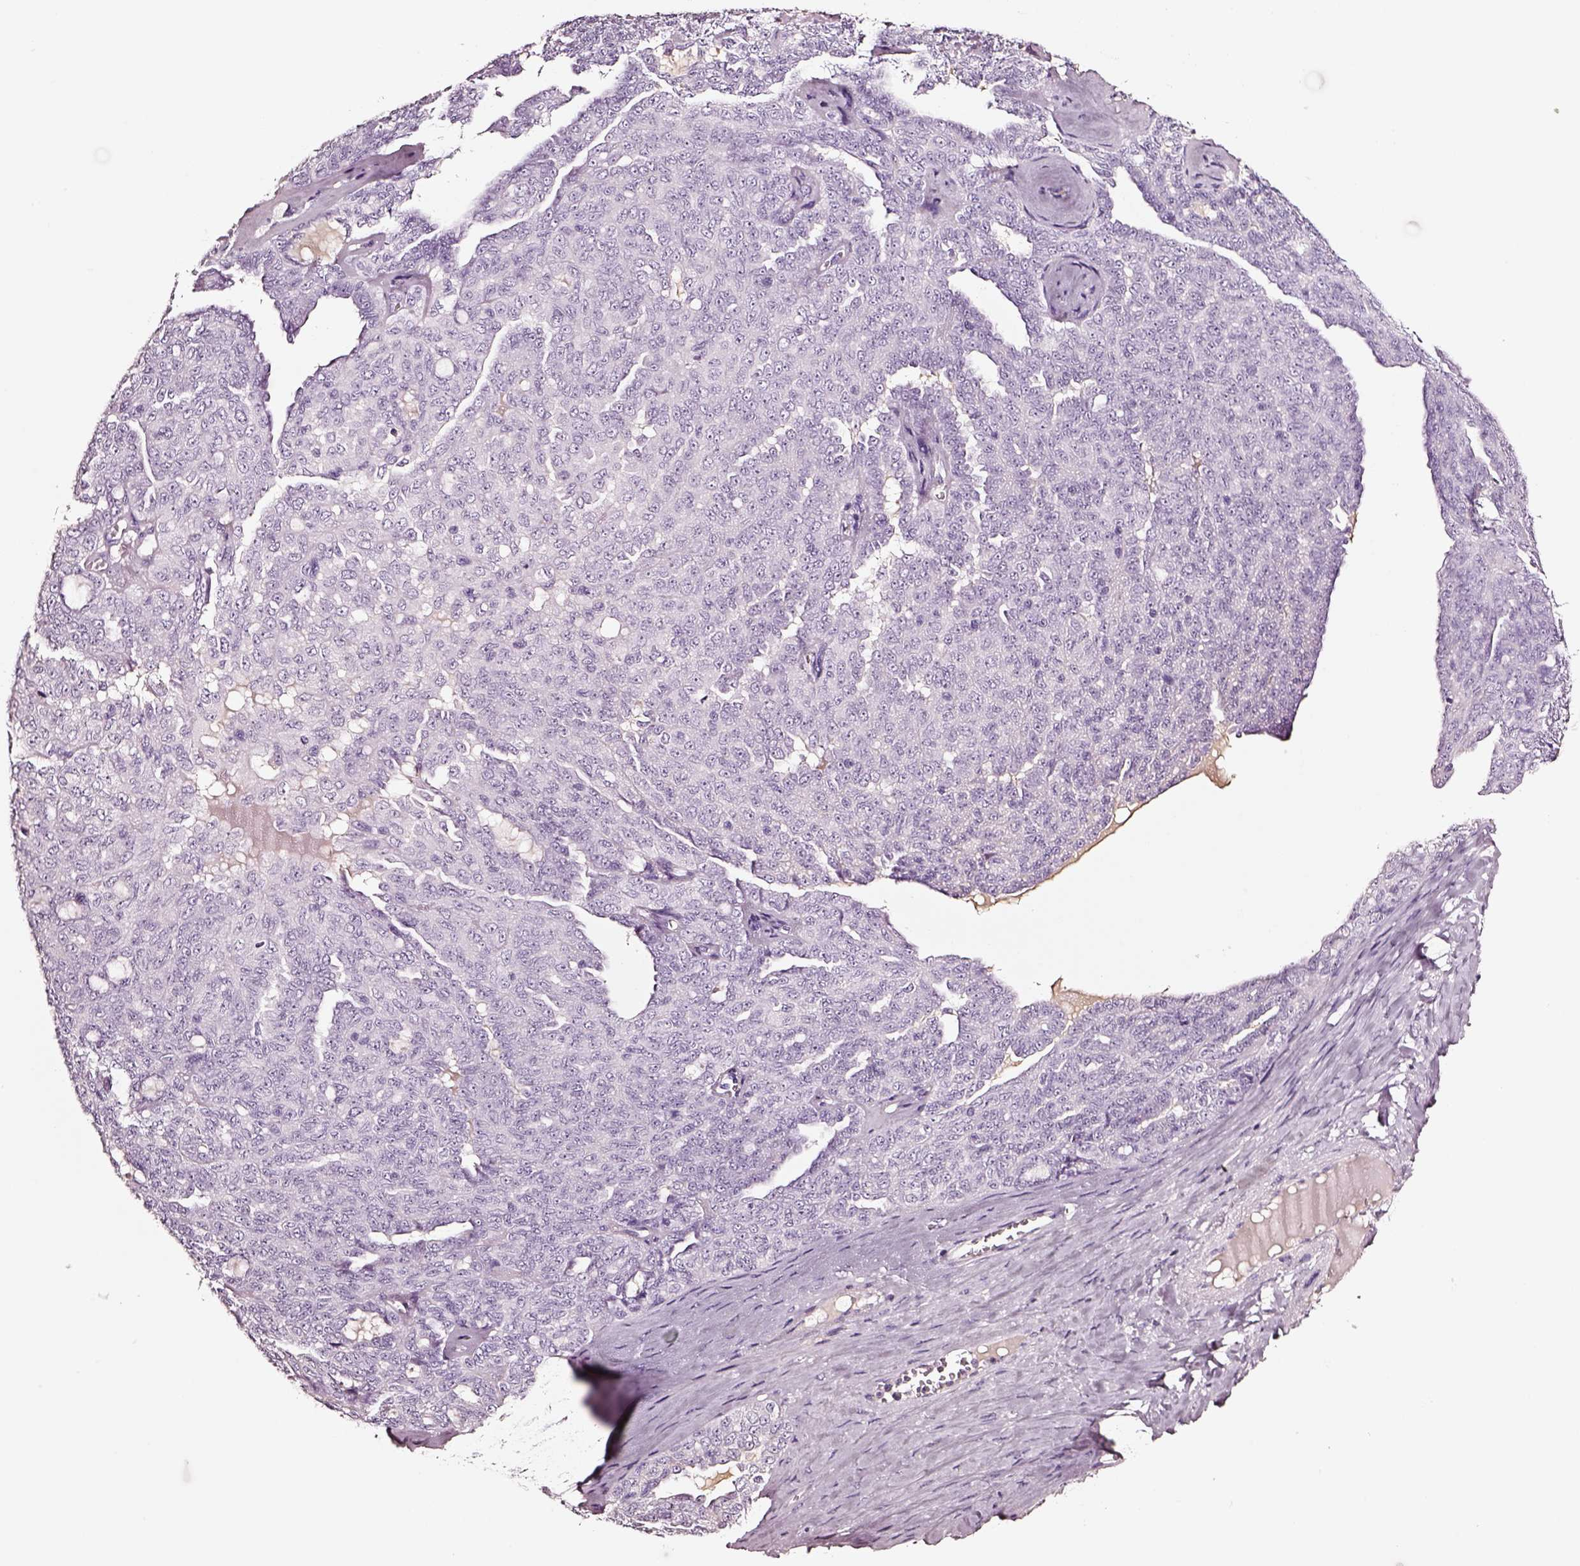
{"staining": {"intensity": "negative", "quantity": "none", "location": "none"}, "tissue": "ovarian cancer", "cell_type": "Tumor cells", "image_type": "cancer", "snomed": [{"axis": "morphology", "description": "Cystadenocarcinoma, serous, NOS"}, {"axis": "topography", "description": "Ovary"}], "caption": "The histopathology image displays no significant positivity in tumor cells of ovarian cancer.", "gene": "SMIM17", "patient": {"sex": "female", "age": 71}}